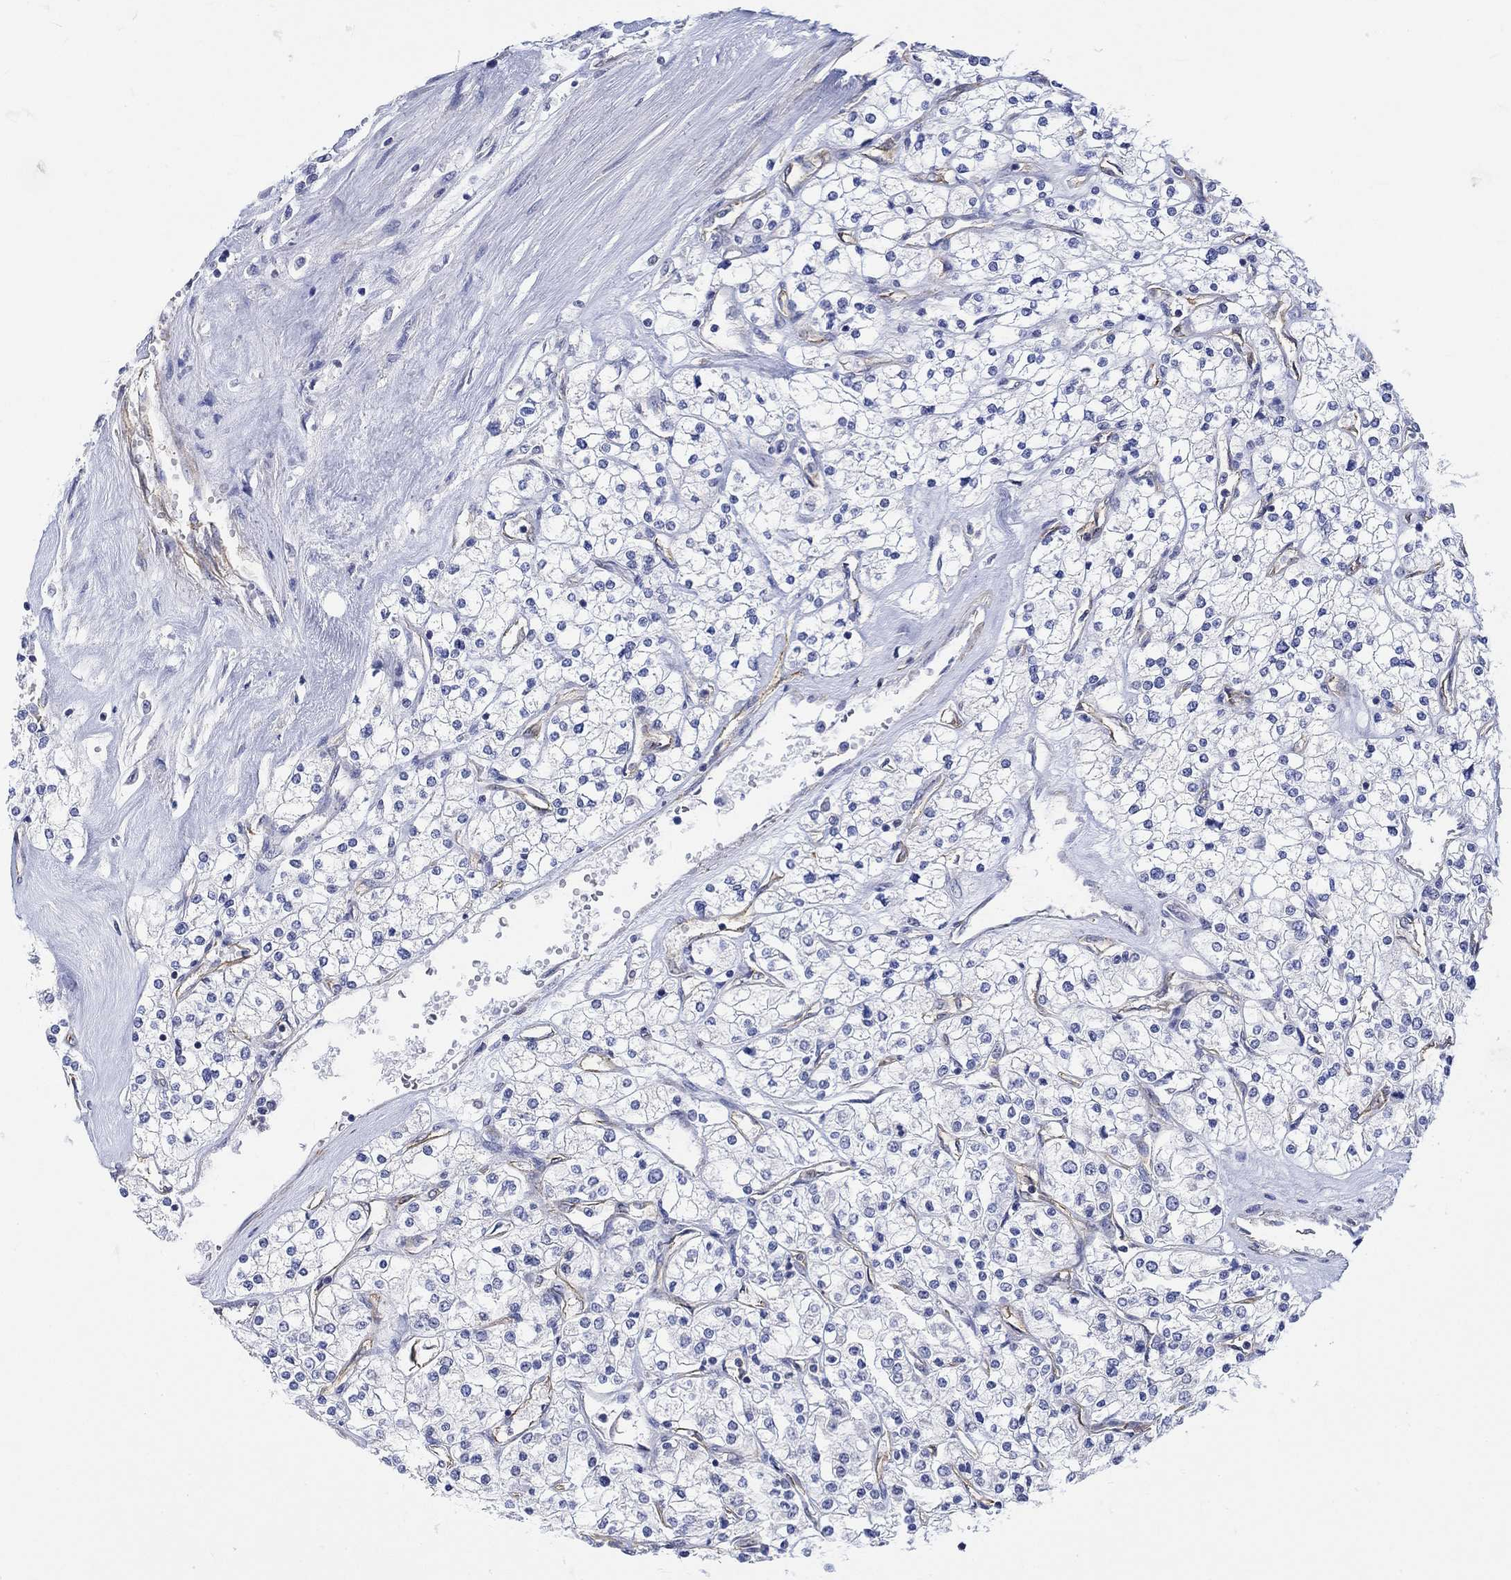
{"staining": {"intensity": "negative", "quantity": "none", "location": "none"}, "tissue": "renal cancer", "cell_type": "Tumor cells", "image_type": "cancer", "snomed": [{"axis": "morphology", "description": "Adenocarcinoma, NOS"}, {"axis": "topography", "description": "Kidney"}], "caption": "This histopathology image is of adenocarcinoma (renal) stained with IHC to label a protein in brown with the nuclei are counter-stained blue. There is no staining in tumor cells.", "gene": "AGRP", "patient": {"sex": "male", "age": 80}}